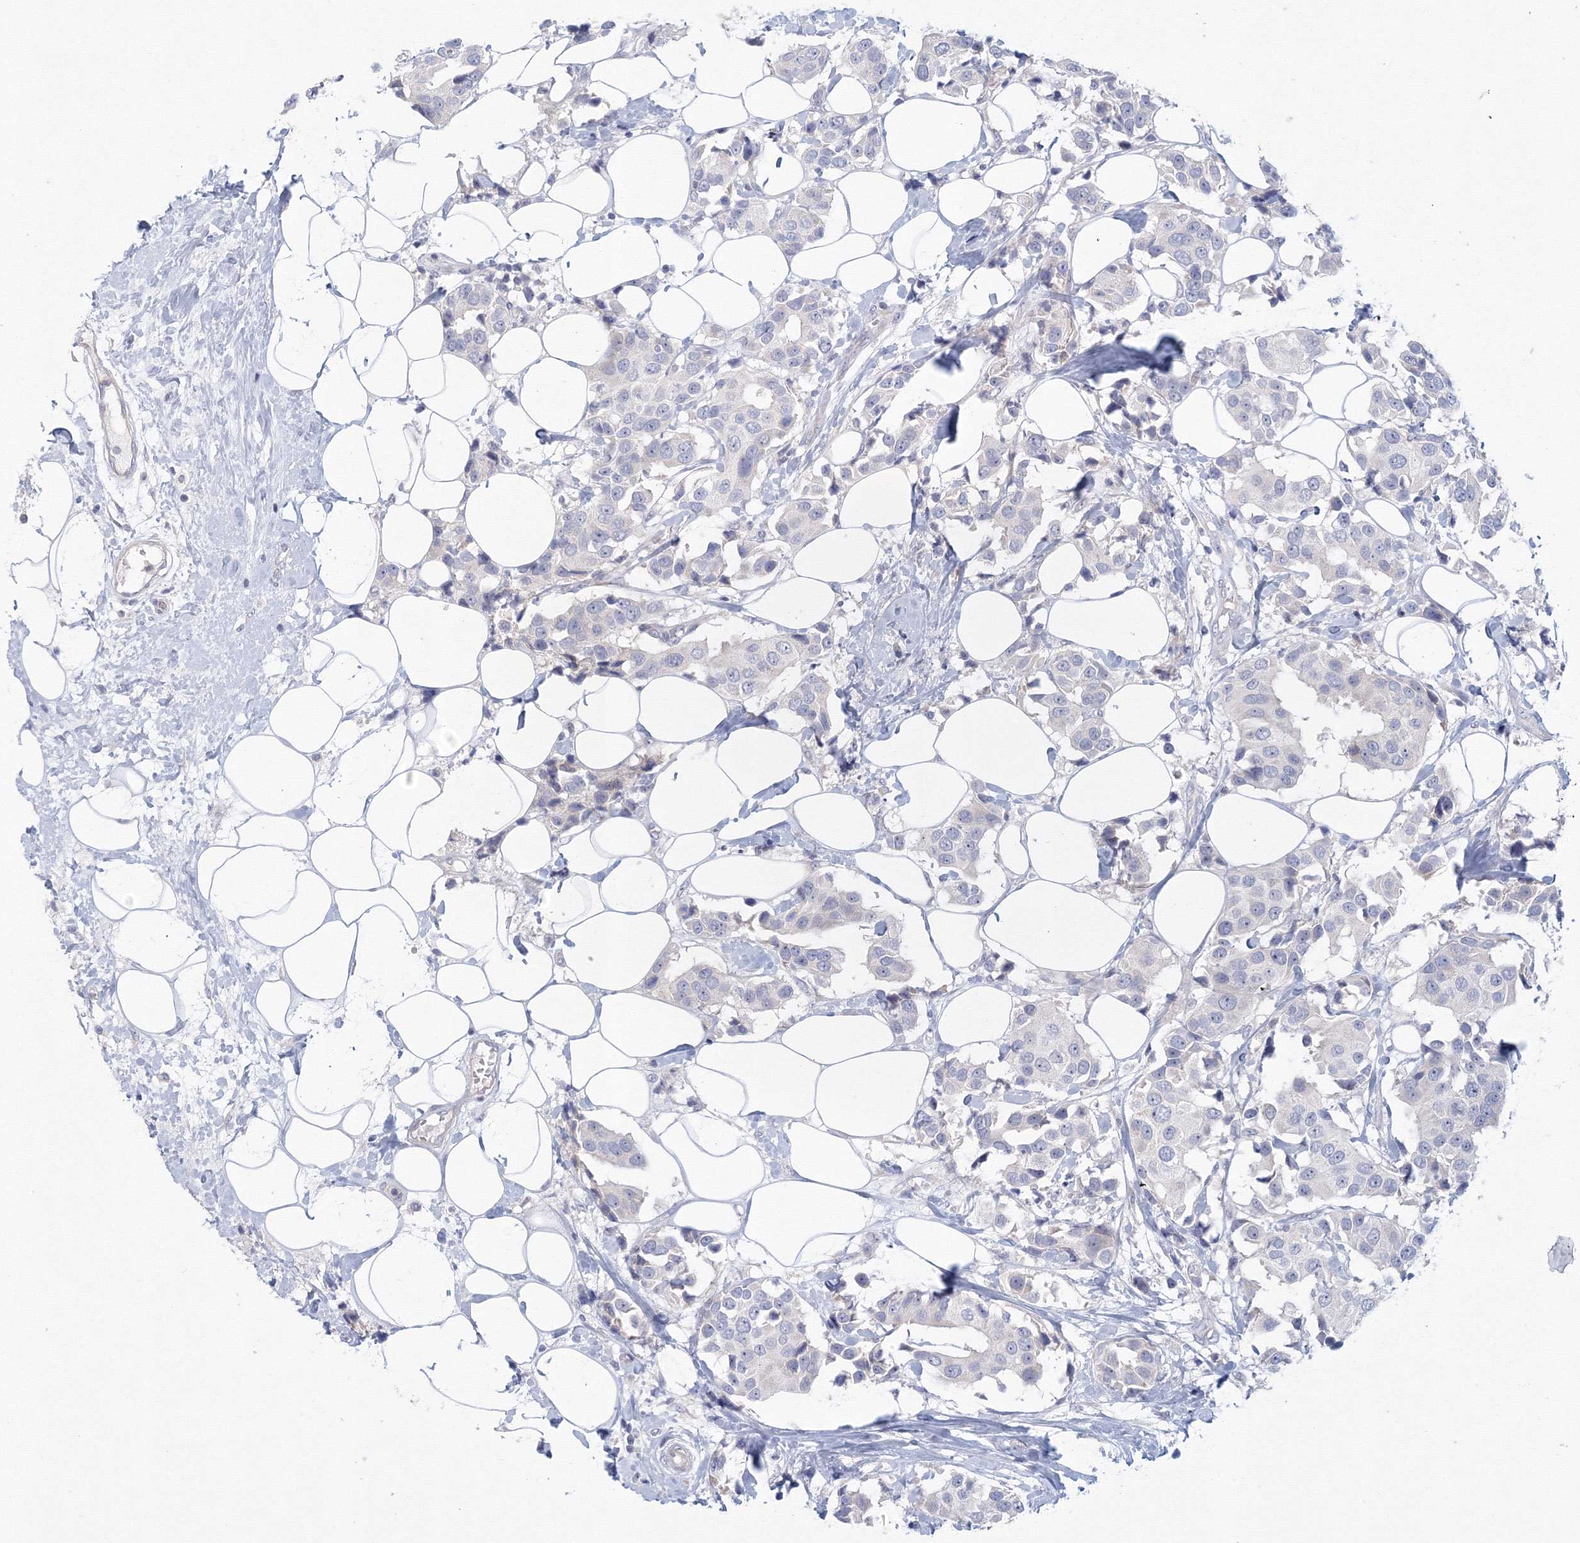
{"staining": {"intensity": "negative", "quantity": "none", "location": "none"}, "tissue": "breast cancer", "cell_type": "Tumor cells", "image_type": "cancer", "snomed": [{"axis": "morphology", "description": "Normal tissue, NOS"}, {"axis": "morphology", "description": "Duct carcinoma"}, {"axis": "topography", "description": "Breast"}], "caption": "Immunohistochemistry (IHC) photomicrograph of infiltrating ductal carcinoma (breast) stained for a protein (brown), which demonstrates no positivity in tumor cells.", "gene": "TACC2", "patient": {"sex": "female", "age": 39}}